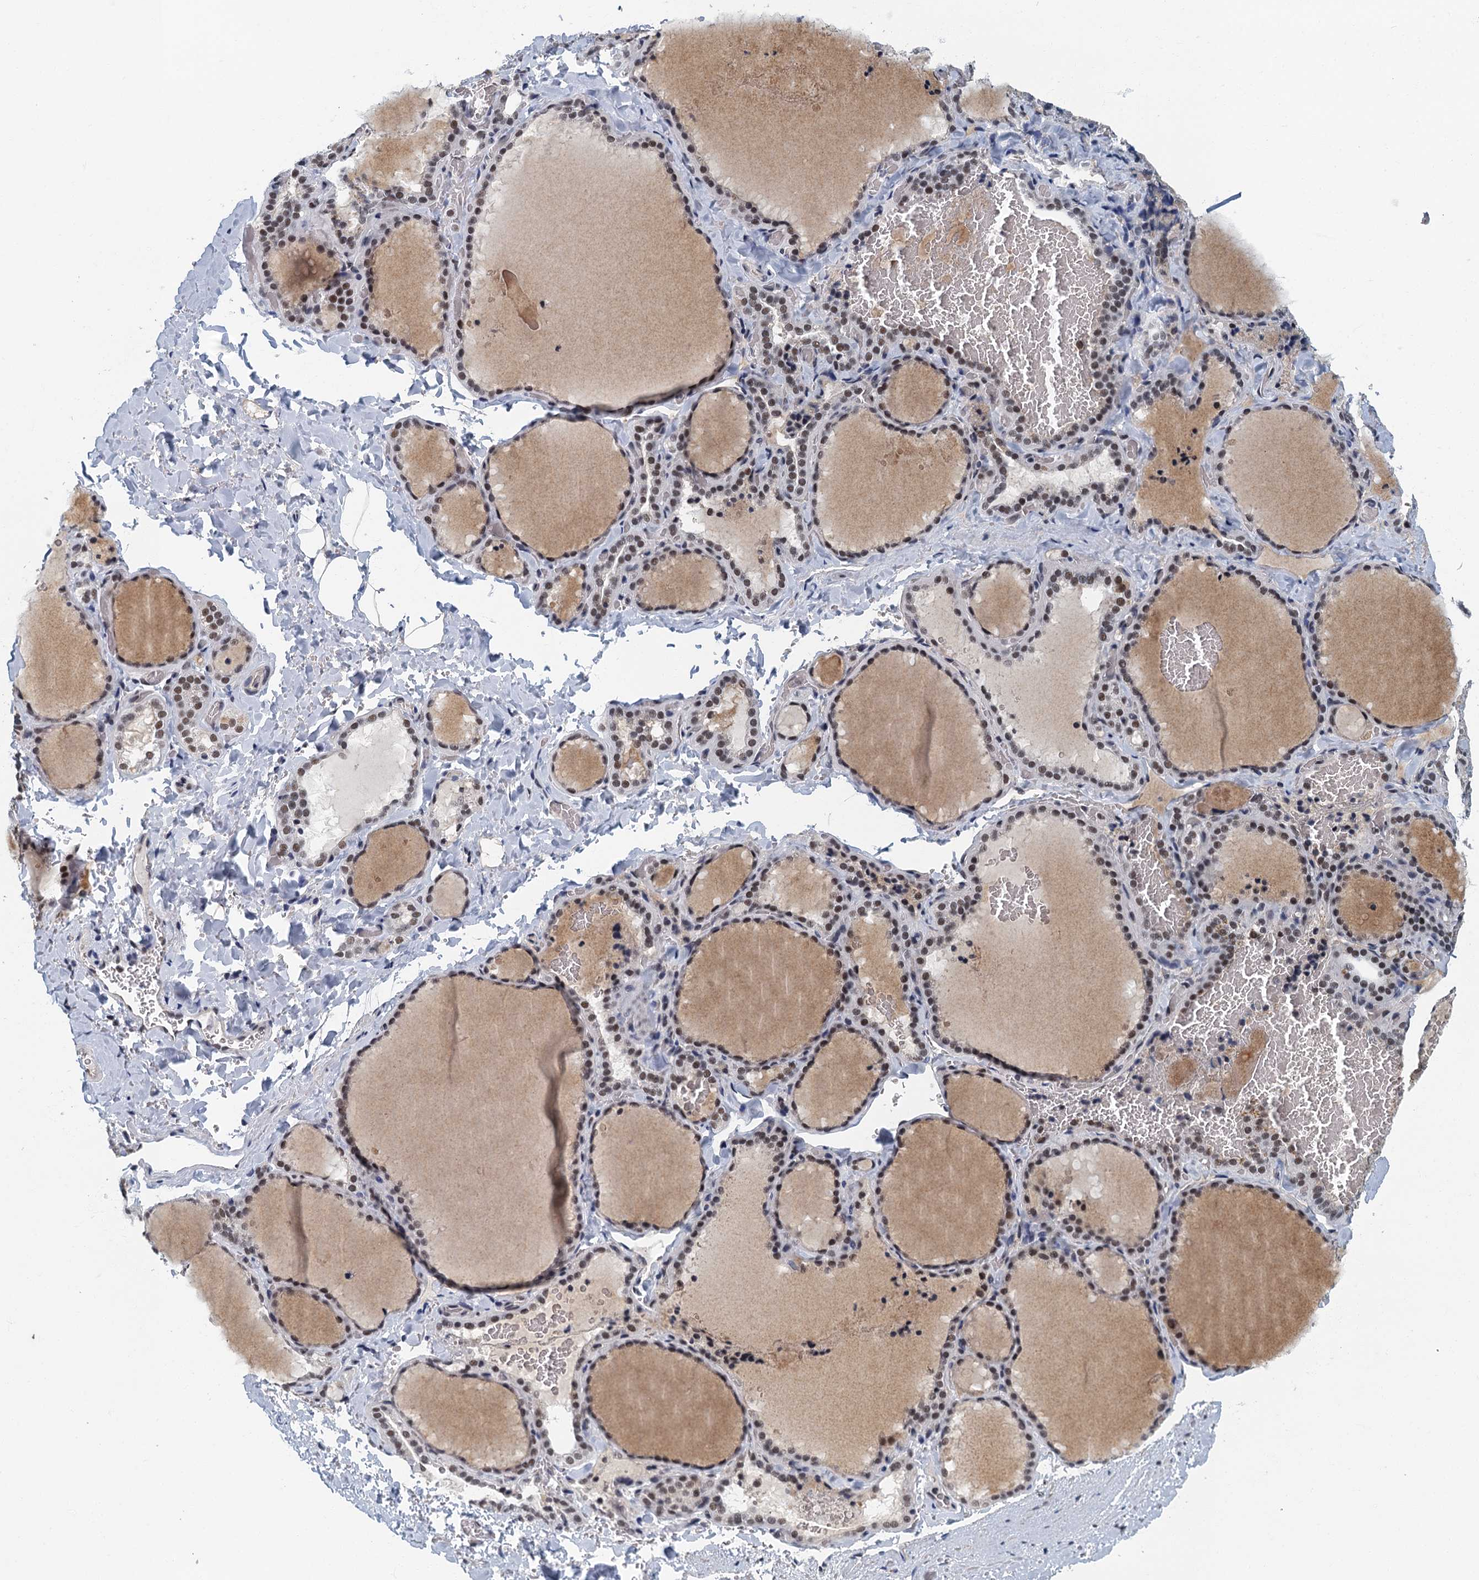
{"staining": {"intensity": "moderate", "quantity": ">75%", "location": "nuclear"}, "tissue": "thyroid gland", "cell_type": "Glandular cells", "image_type": "normal", "snomed": [{"axis": "morphology", "description": "Normal tissue, NOS"}, {"axis": "topography", "description": "Thyroid gland"}], "caption": "A high-resolution photomicrograph shows IHC staining of unremarkable thyroid gland, which exhibits moderate nuclear expression in about >75% of glandular cells.", "gene": "GADL1", "patient": {"sex": "female", "age": 22}}